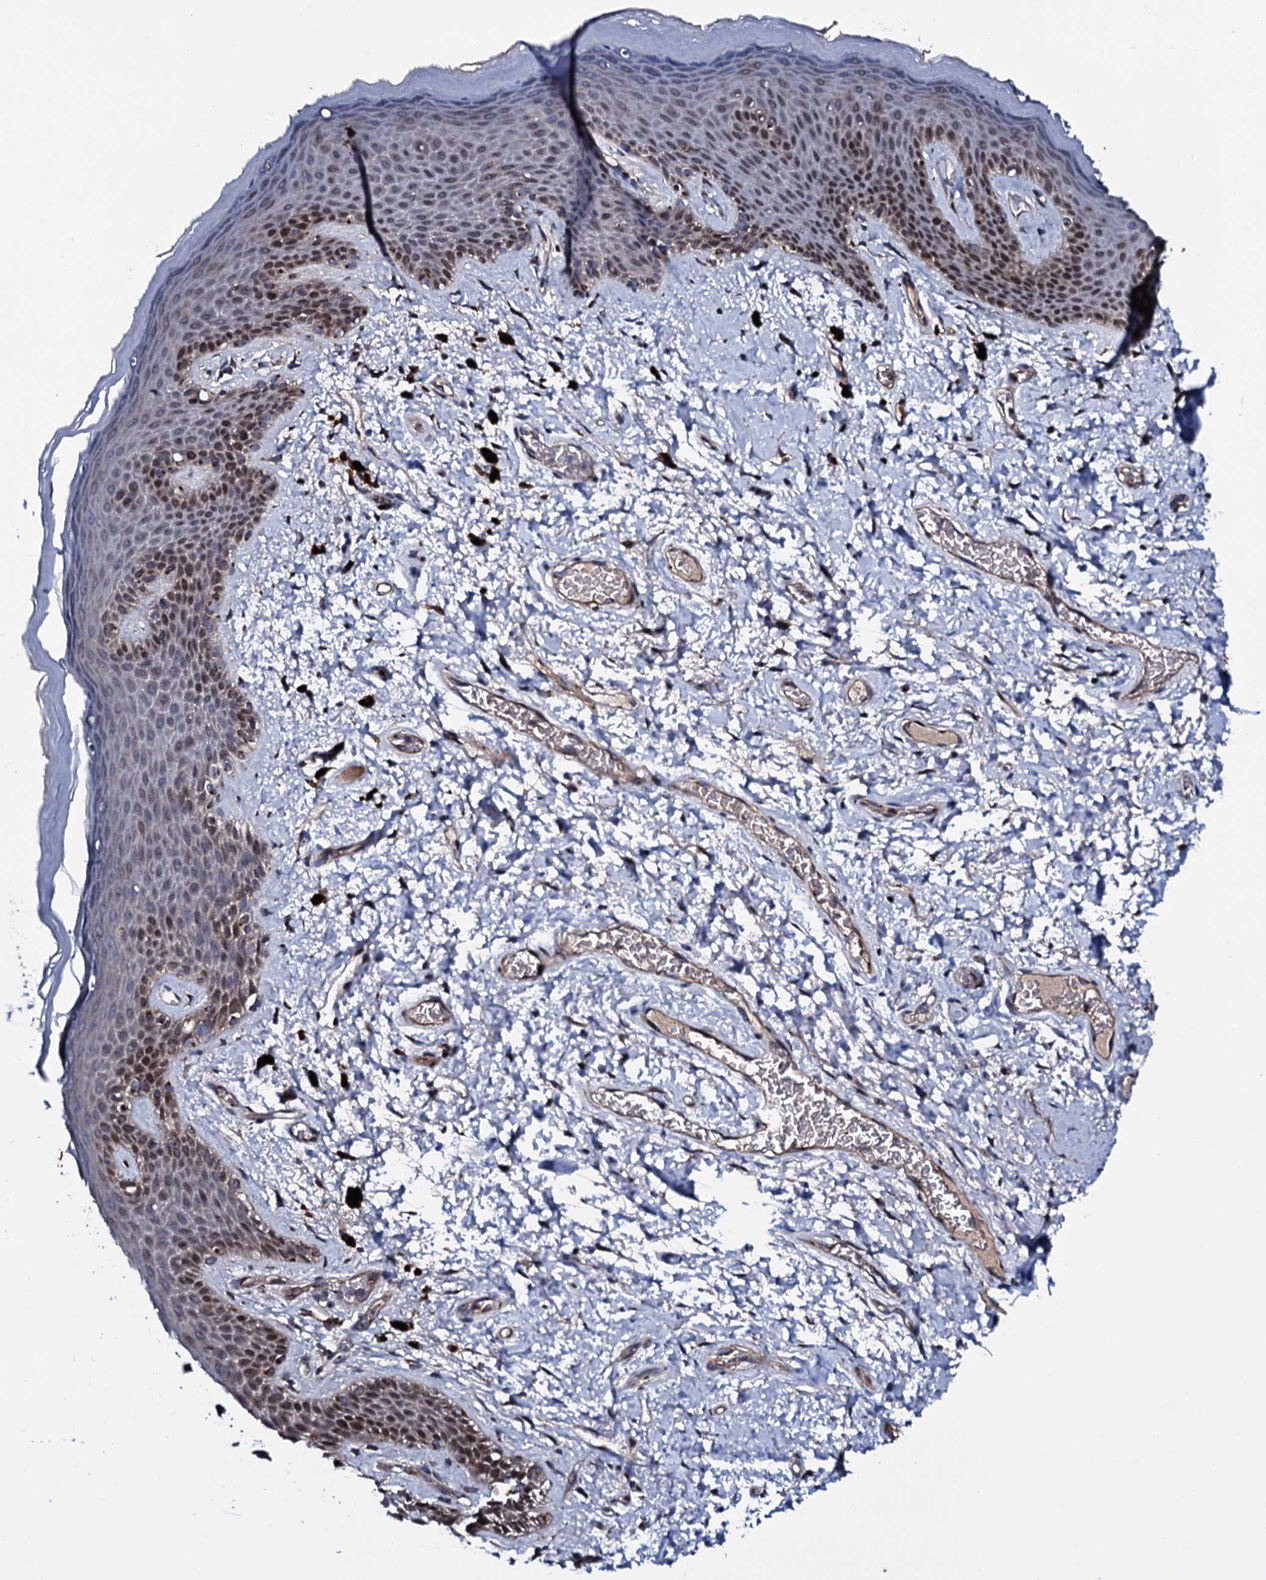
{"staining": {"intensity": "moderate", "quantity": "25%-75%", "location": "cytoplasmic/membranous,nuclear"}, "tissue": "skin", "cell_type": "Epidermal cells", "image_type": "normal", "snomed": [{"axis": "morphology", "description": "Normal tissue, NOS"}, {"axis": "topography", "description": "Anal"}], "caption": "Immunohistochemical staining of unremarkable human skin displays medium levels of moderate cytoplasmic/membranous,nuclear expression in about 25%-75% of epidermal cells.", "gene": "PLET1", "patient": {"sex": "female", "age": 46}}